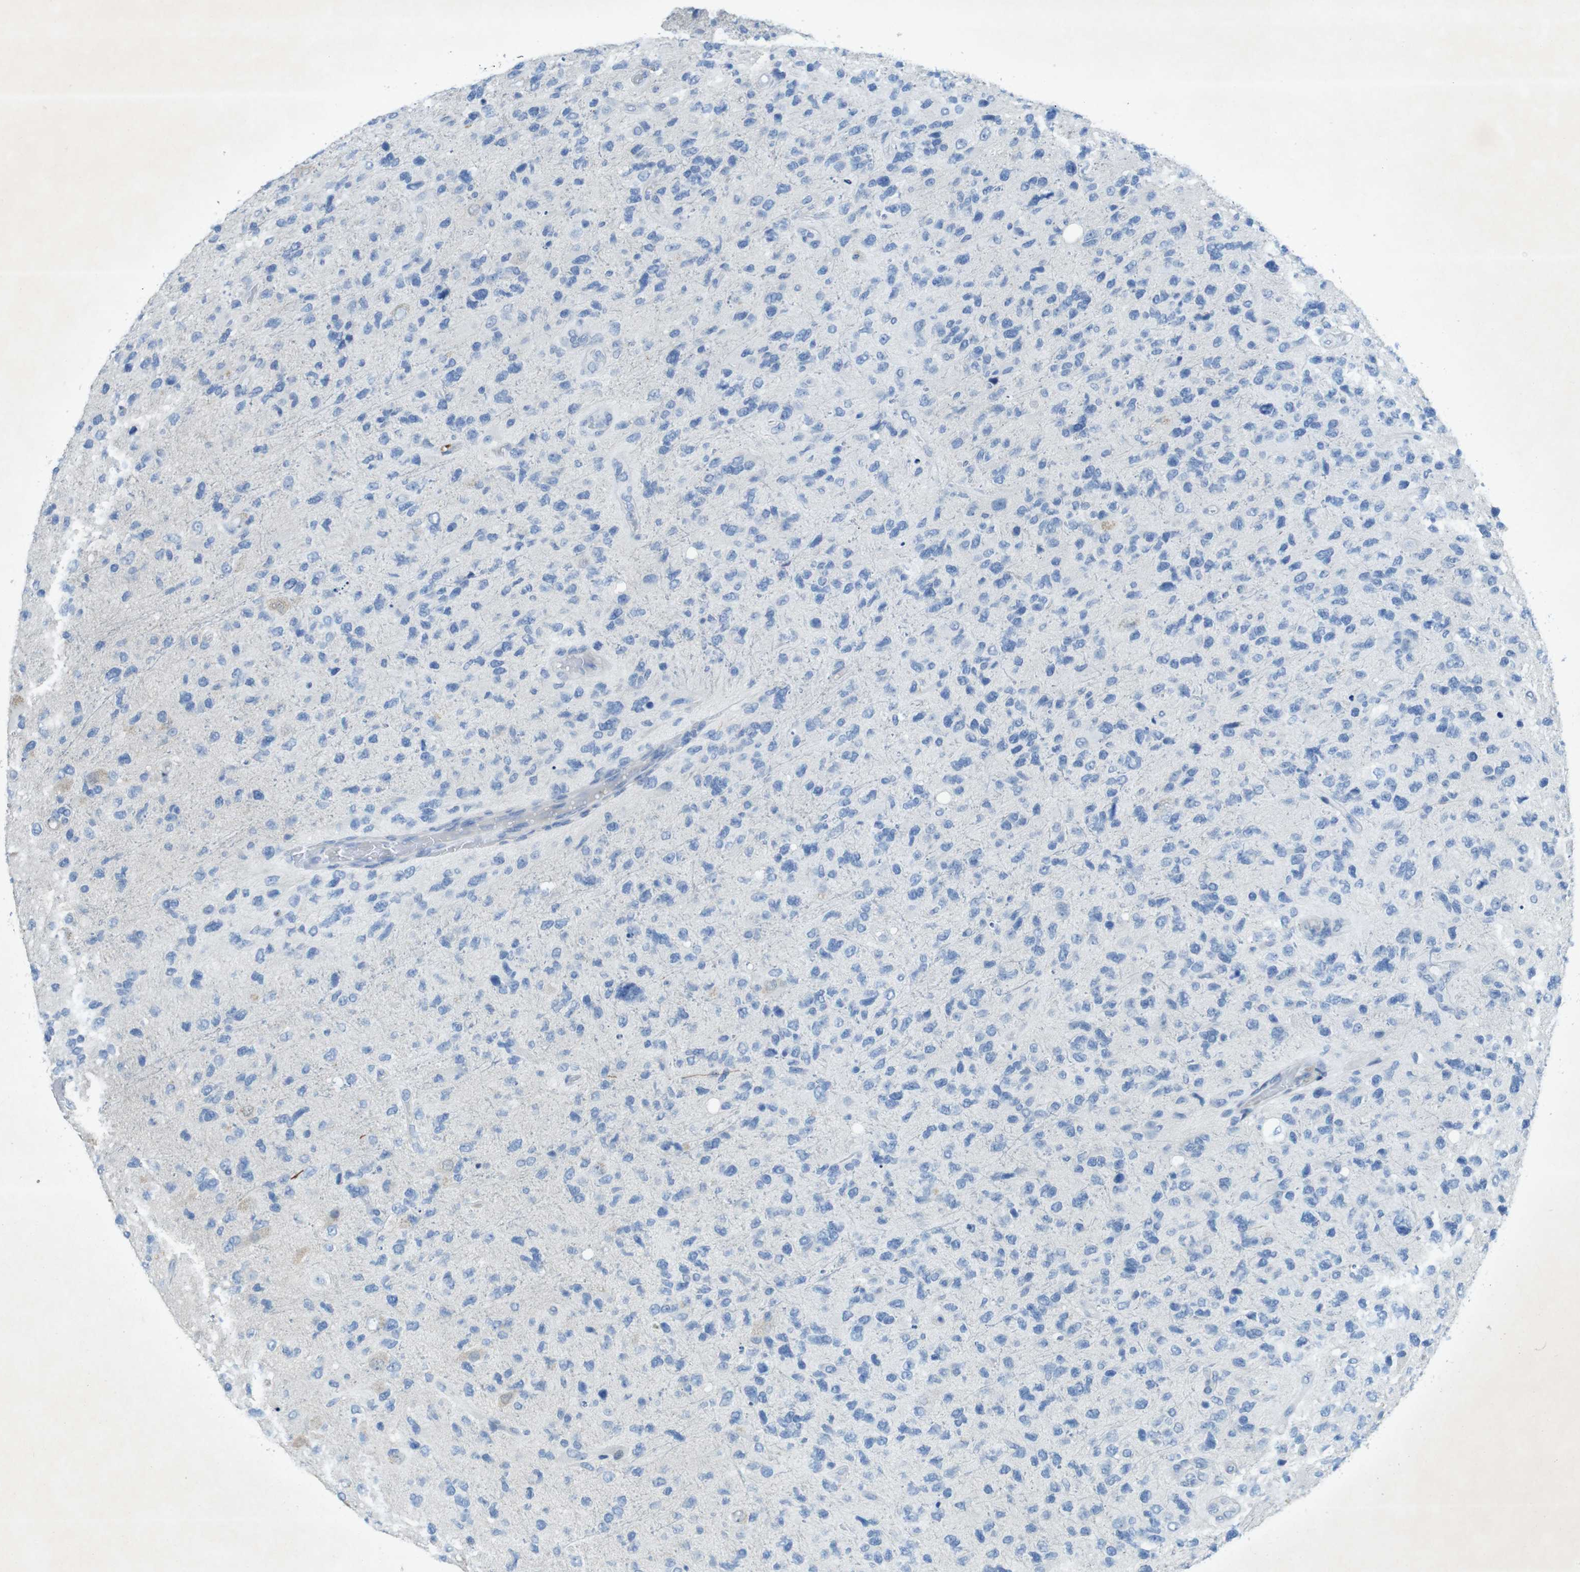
{"staining": {"intensity": "negative", "quantity": "none", "location": "none"}, "tissue": "glioma", "cell_type": "Tumor cells", "image_type": "cancer", "snomed": [{"axis": "morphology", "description": "Glioma, malignant, High grade"}, {"axis": "topography", "description": "Brain"}], "caption": "Tumor cells are negative for protein expression in human malignant glioma (high-grade).", "gene": "CD320", "patient": {"sex": "female", "age": 58}}